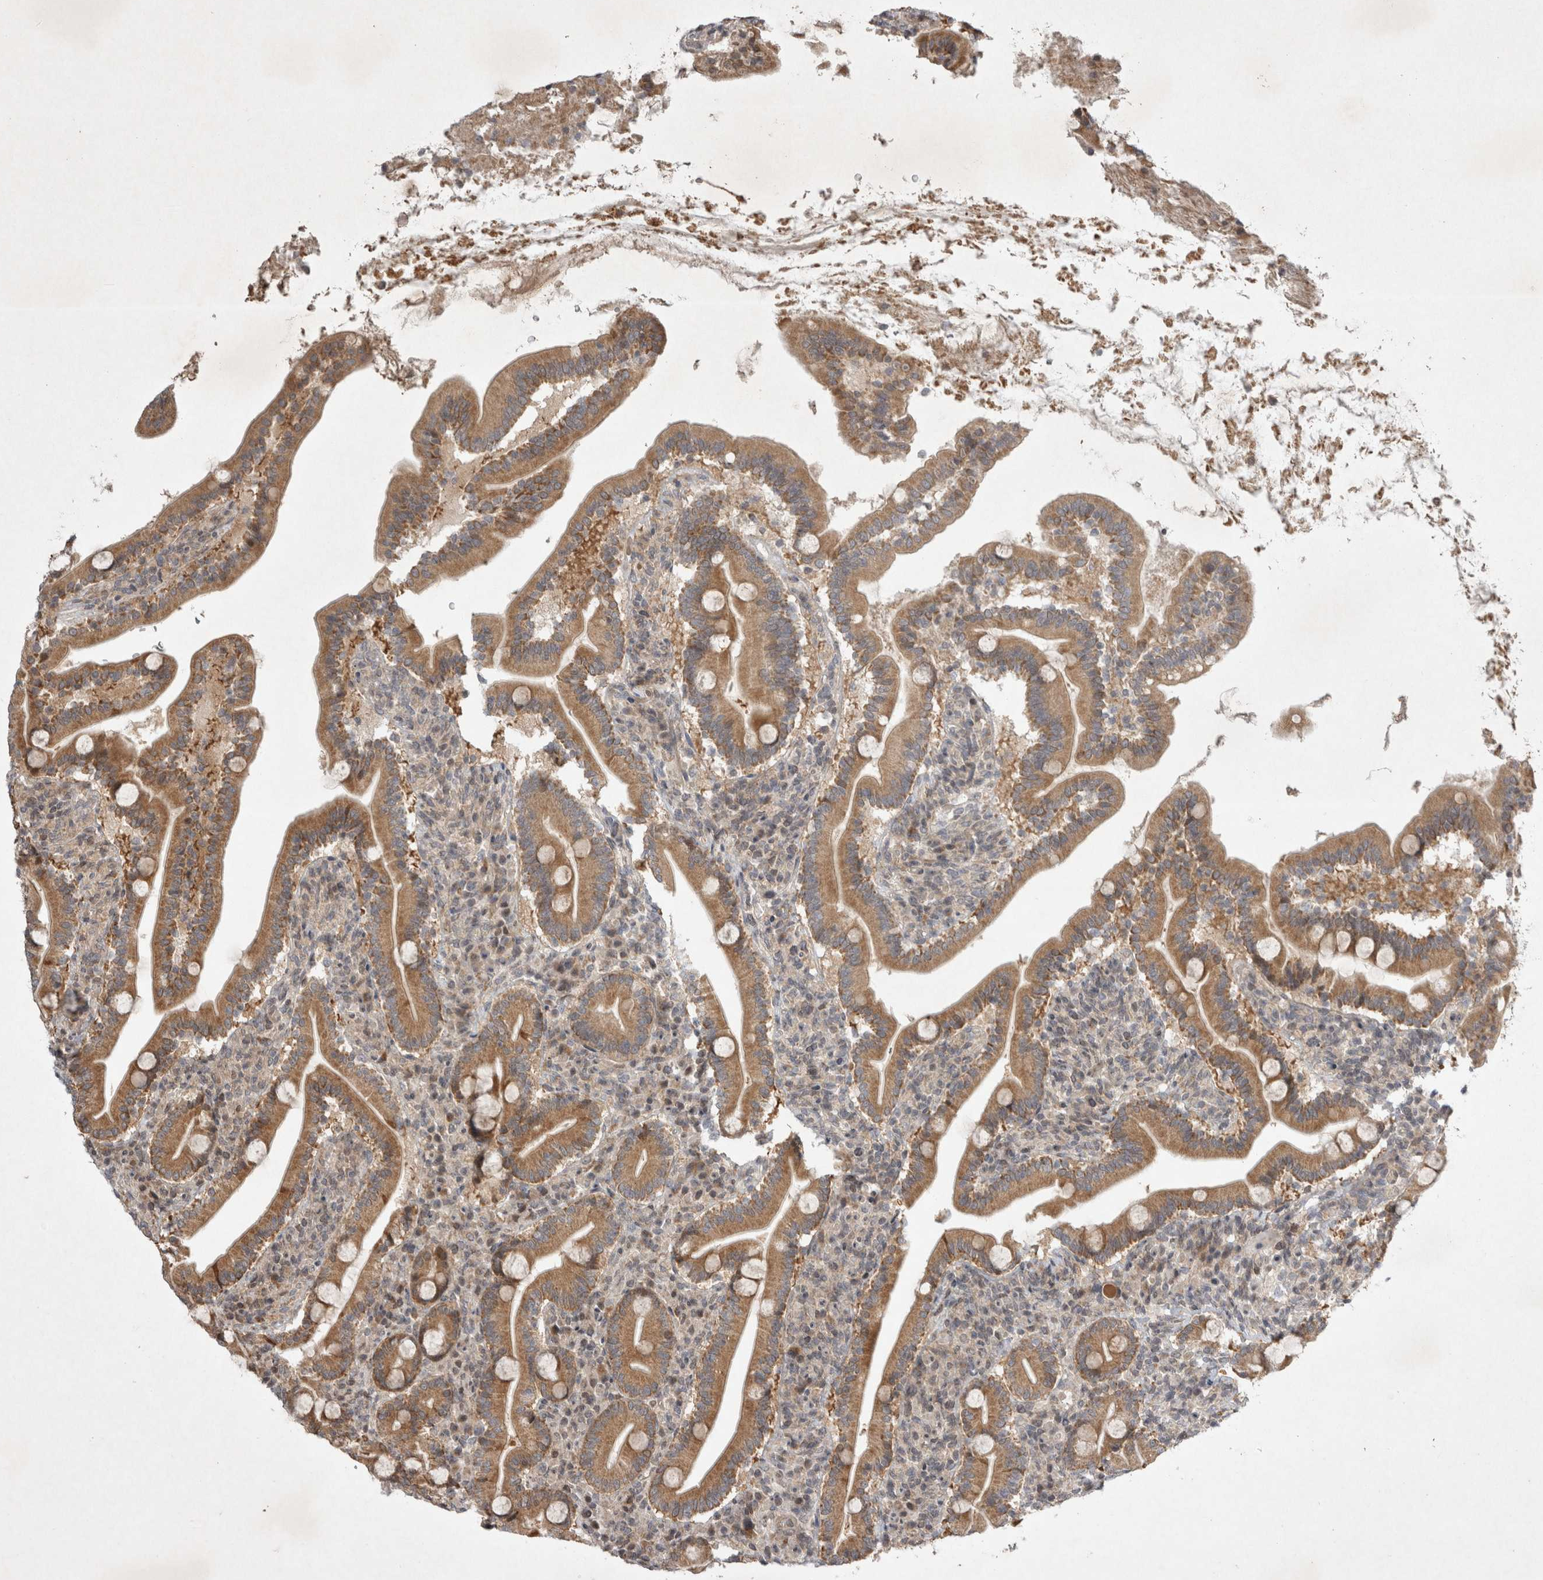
{"staining": {"intensity": "moderate", "quantity": ">75%", "location": "cytoplasmic/membranous"}, "tissue": "duodenum", "cell_type": "Glandular cells", "image_type": "normal", "snomed": [{"axis": "morphology", "description": "Normal tissue, NOS"}, {"axis": "topography", "description": "Duodenum"}], "caption": "The micrograph exhibits staining of benign duodenum, revealing moderate cytoplasmic/membranous protein expression (brown color) within glandular cells.", "gene": "EIF2AK1", "patient": {"sex": "male", "age": 35}}